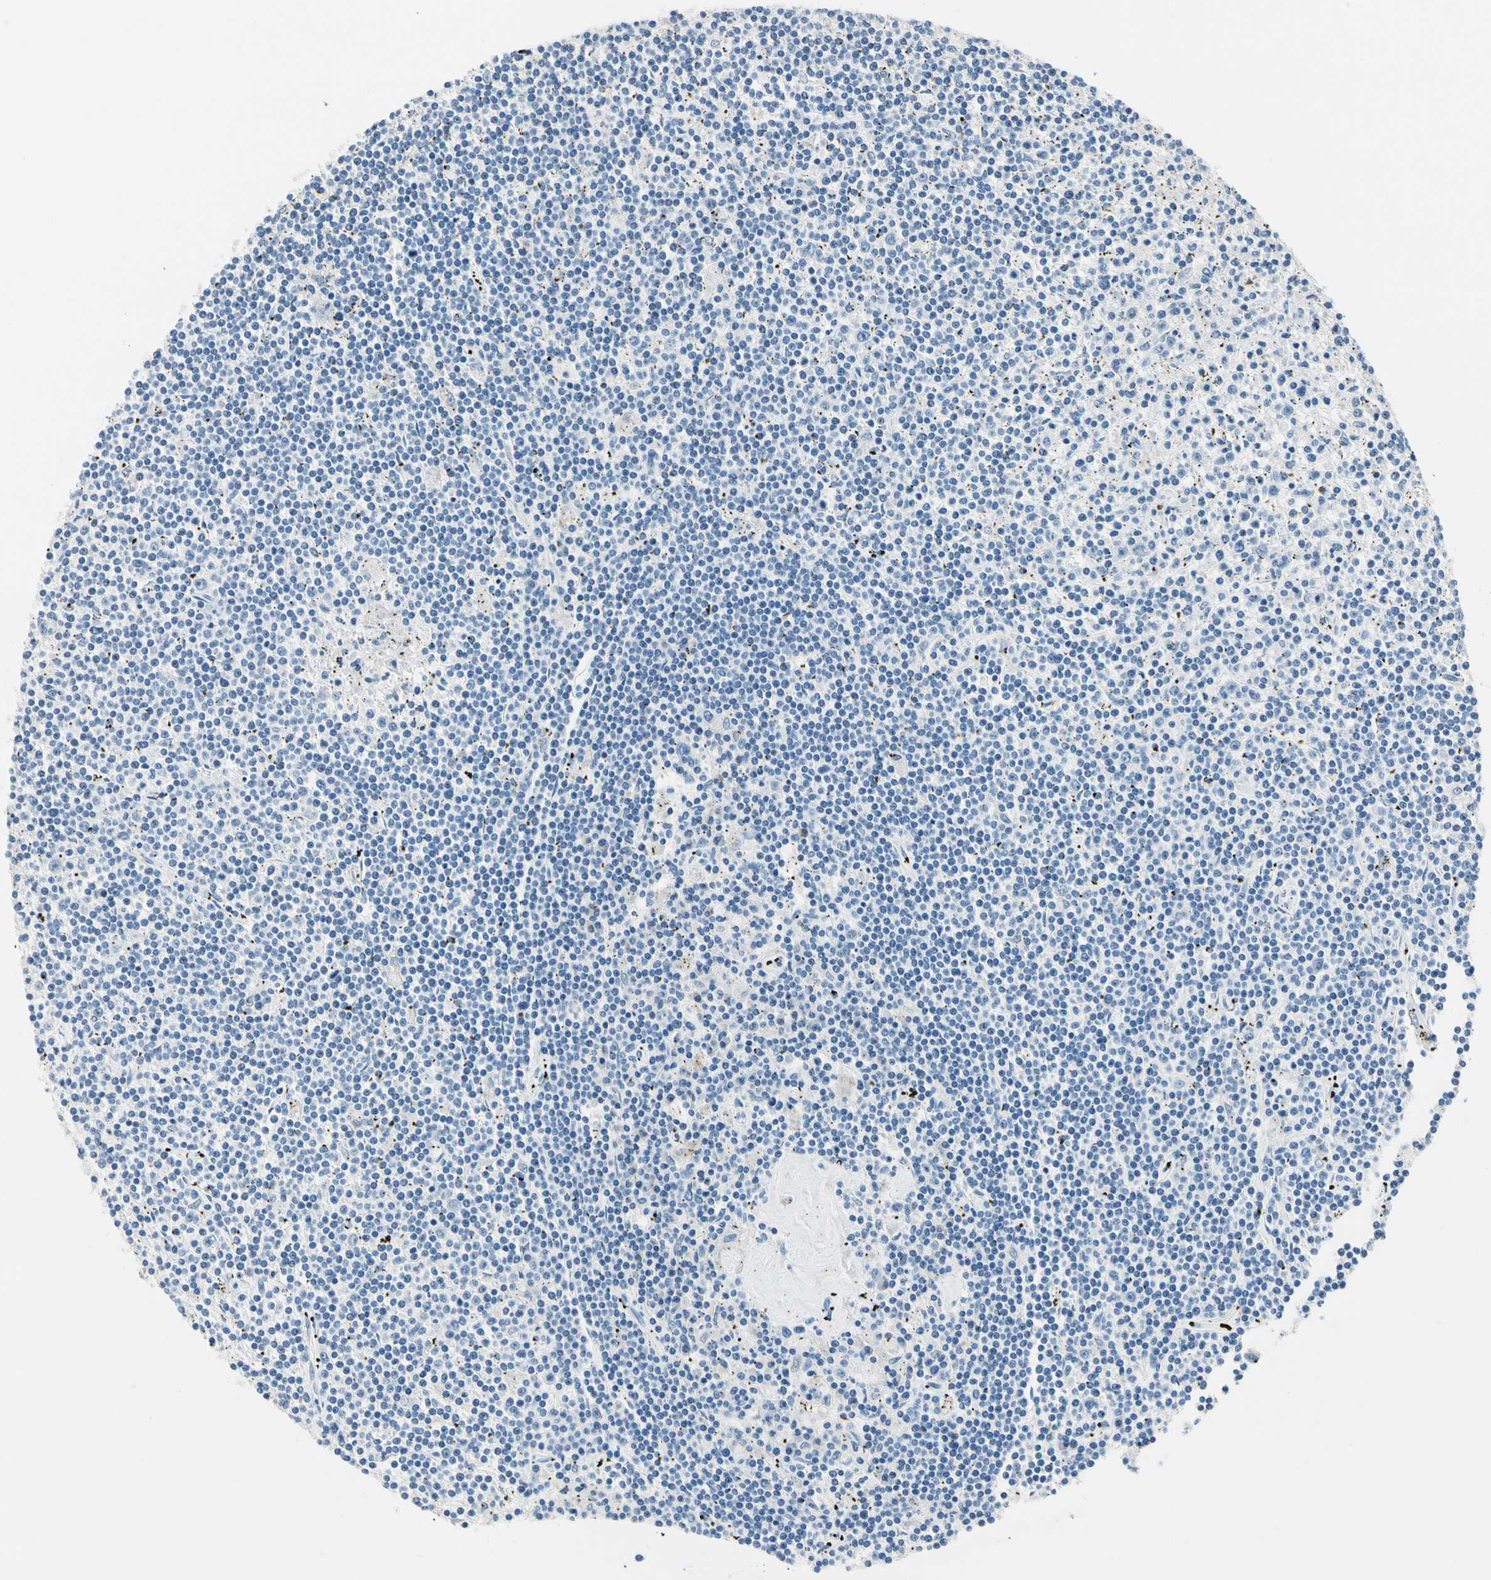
{"staining": {"intensity": "negative", "quantity": "none", "location": "none"}, "tissue": "lymphoma", "cell_type": "Tumor cells", "image_type": "cancer", "snomed": [{"axis": "morphology", "description": "Malignant lymphoma, non-Hodgkin's type, Low grade"}, {"axis": "topography", "description": "Spleen"}], "caption": "Immunohistochemistry (IHC) of lymphoma reveals no expression in tumor cells. (DAB (3,3'-diaminobenzidine) immunohistochemistry (IHC), high magnification).", "gene": "TGFBR3", "patient": {"sex": "male", "age": 76}}